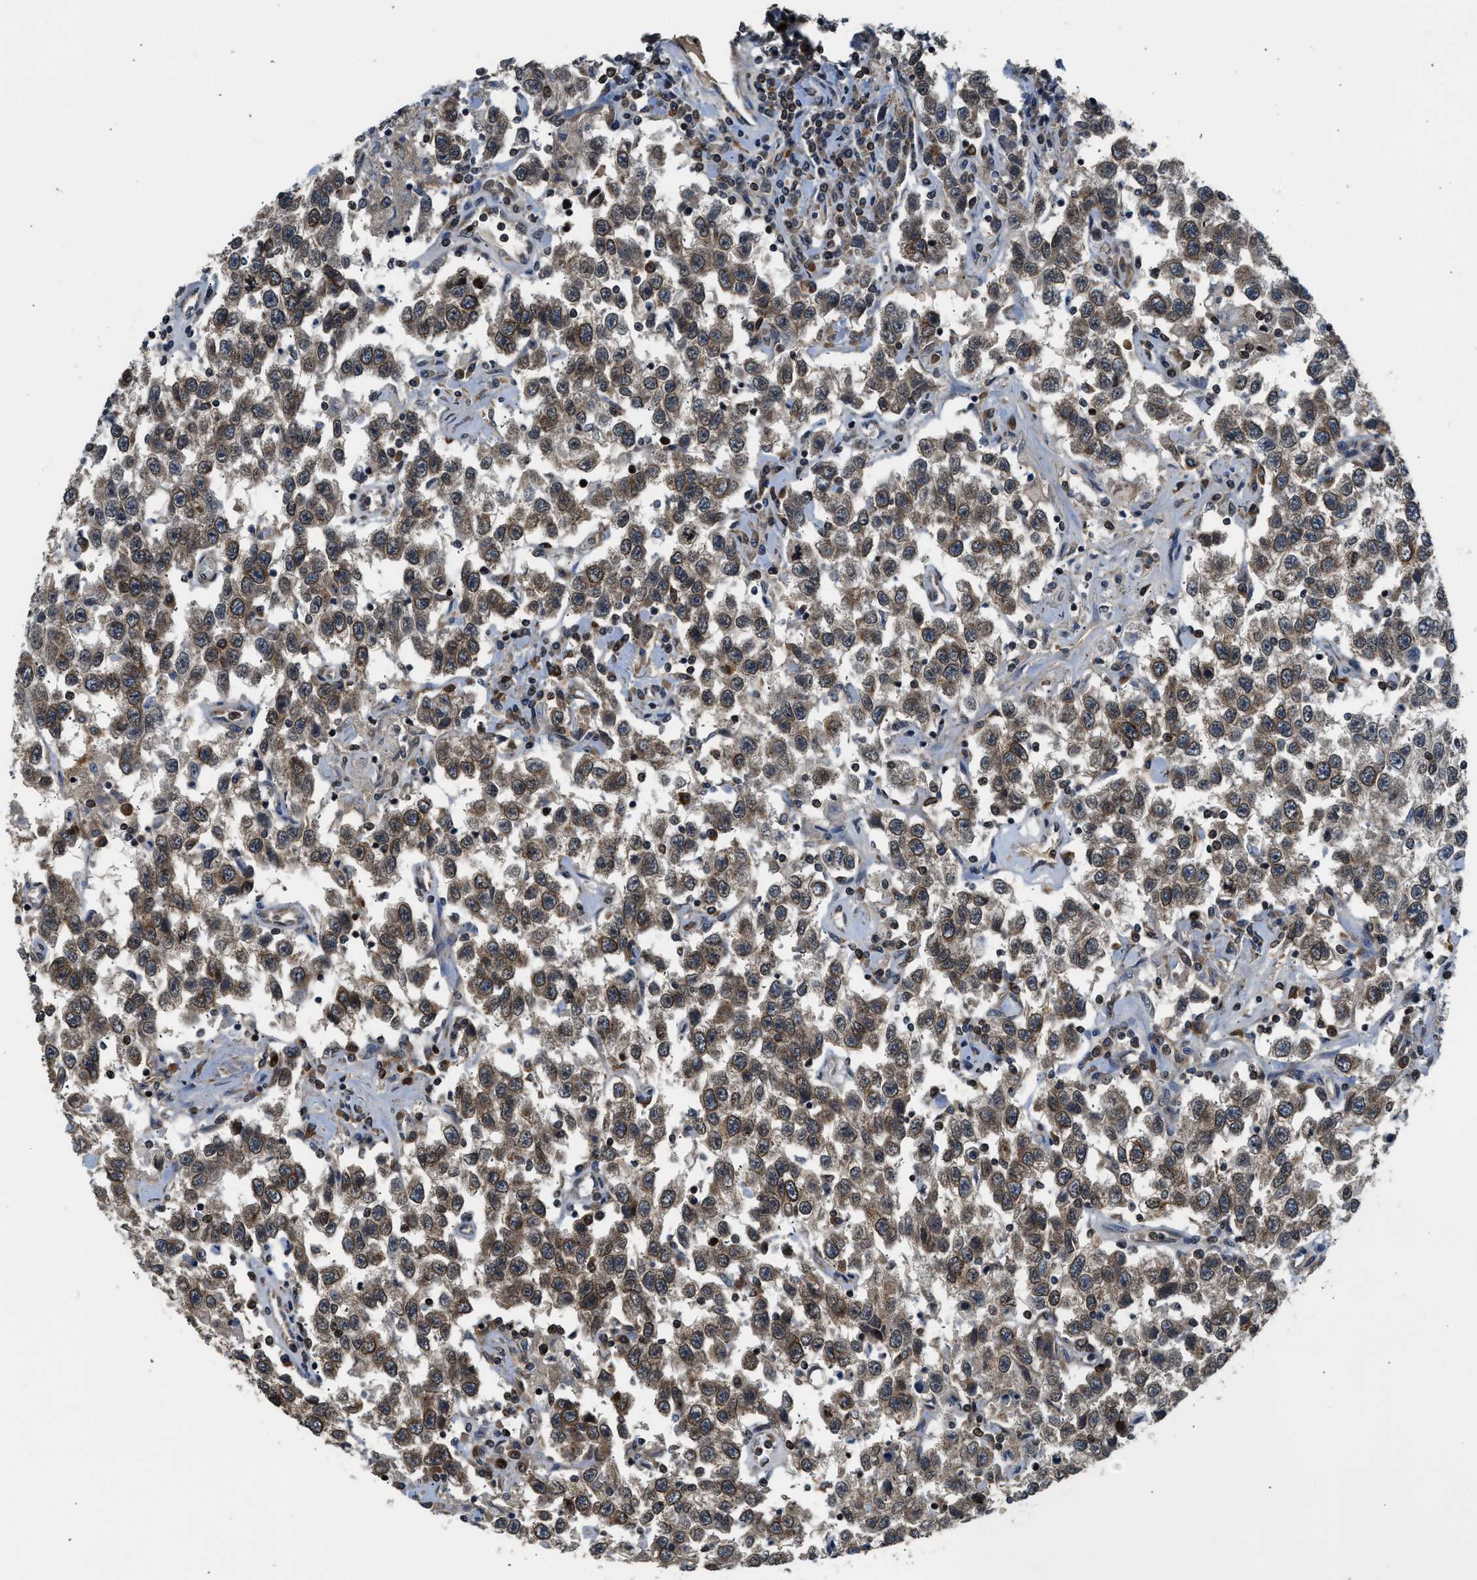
{"staining": {"intensity": "moderate", "quantity": ">75%", "location": "cytoplasmic/membranous"}, "tissue": "testis cancer", "cell_type": "Tumor cells", "image_type": "cancer", "snomed": [{"axis": "morphology", "description": "Seminoma, NOS"}, {"axis": "topography", "description": "Testis"}], "caption": "Testis seminoma tissue exhibits moderate cytoplasmic/membranous positivity in about >75% of tumor cells, visualized by immunohistochemistry. (brown staining indicates protein expression, while blue staining denotes nuclei).", "gene": "RETREG3", "patient": {"sex": "male", "age": 41}}